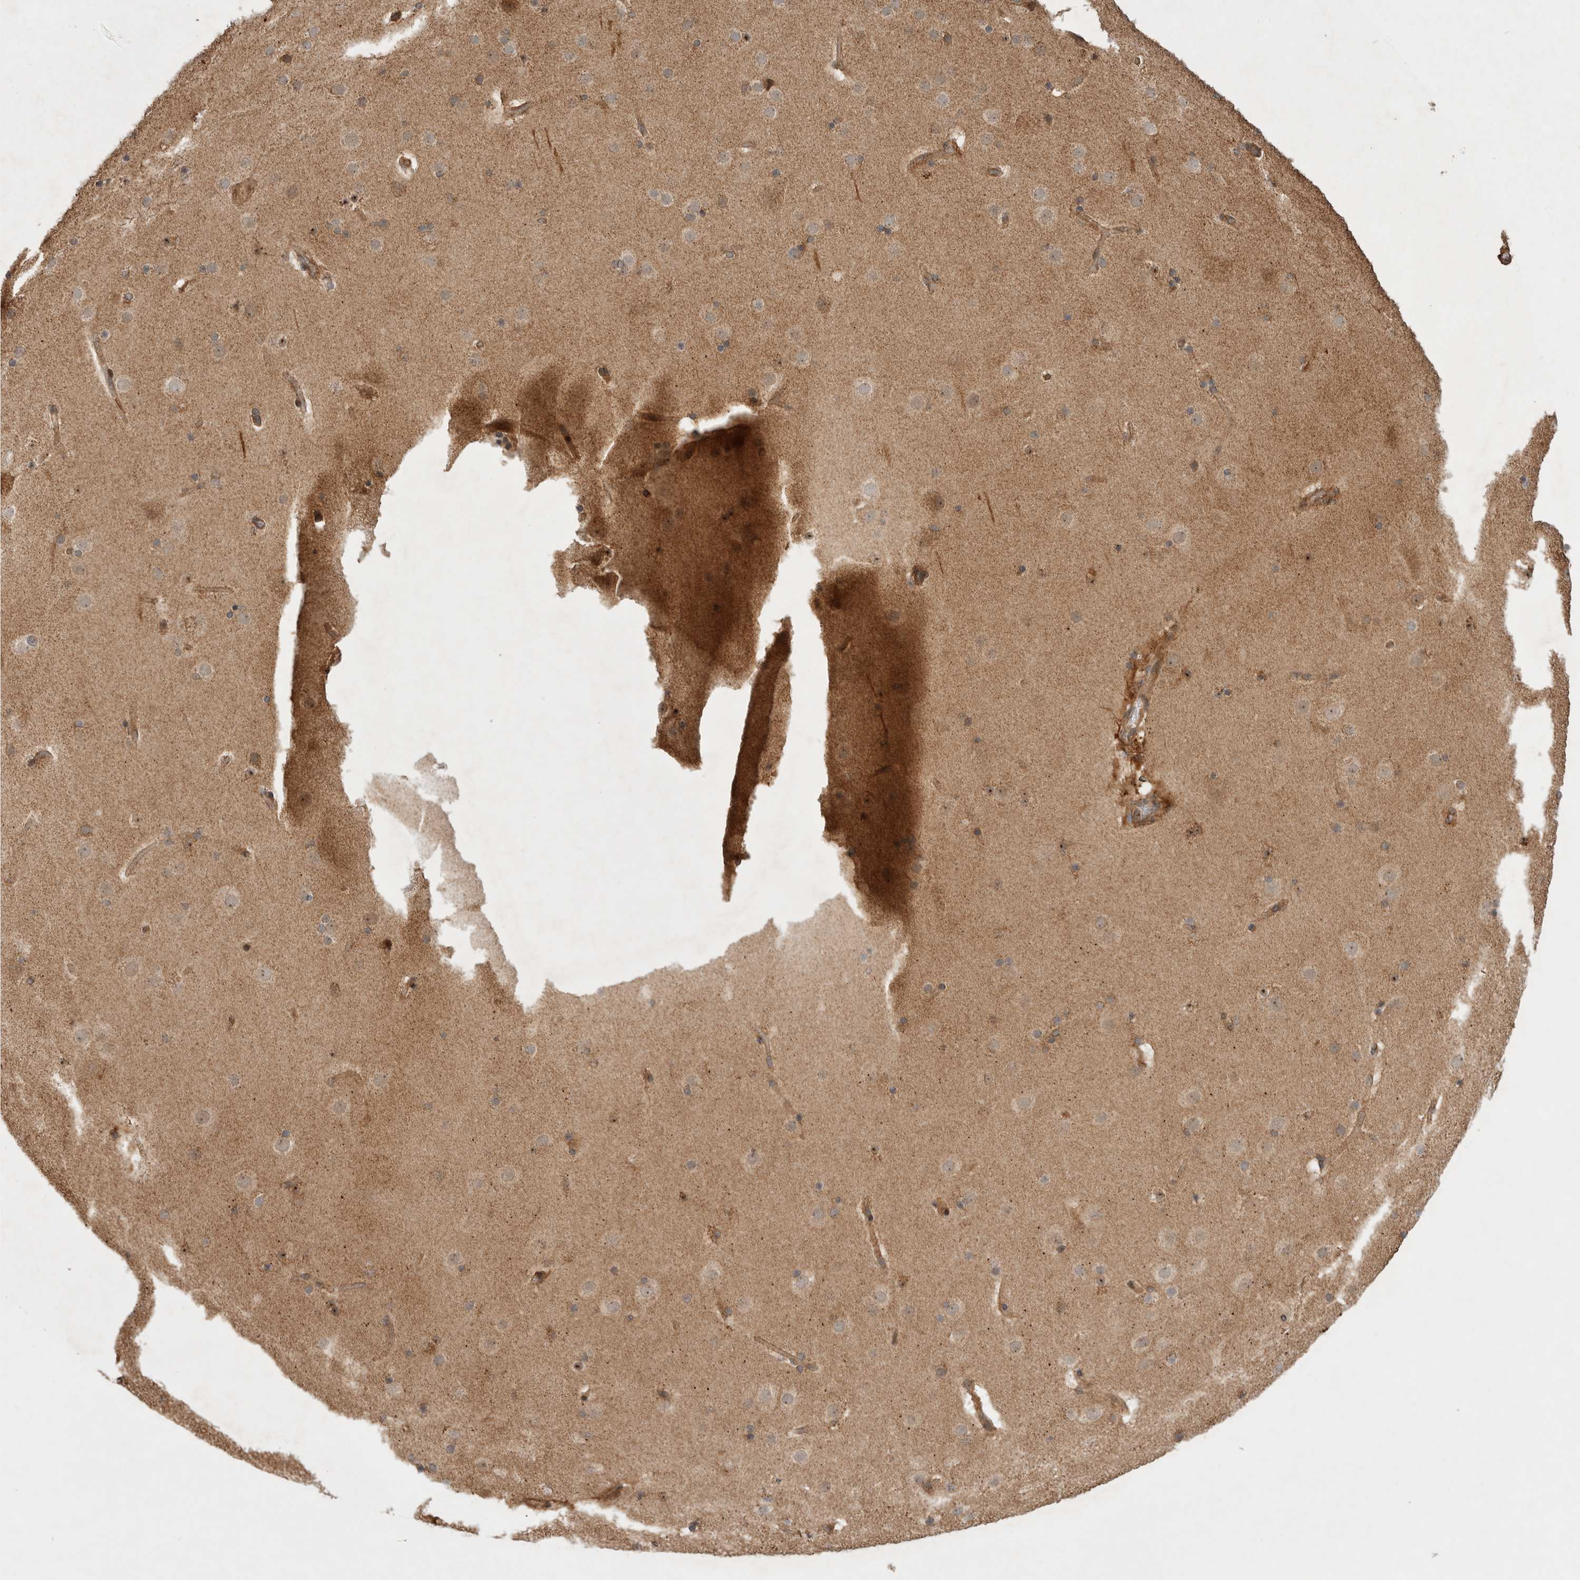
{"staining": {"intensity": "moderate", "quantity": ">75%", "location": "cytoplasmic/membranous"}, "tissue": "cerebral cortex", "cell_type": "Endothelial cells", "image_type": "normal", "snomed": [{"axis": "morphology", "description": "Normal tissue, NOS"}, {"axis": "topography", "description": "Cerebral cortex"}], "caption": "Protein expression analysis of unremarkable human cerebral cortex reveals moderate cytoplasmic/membranous expression in approximately >75% of endothelial cells. (DAB IHC, brown staining for protein, blue staining for nuclei).", "gene": "TUBD1", "patient": {"sex": "male", "age": 57}}